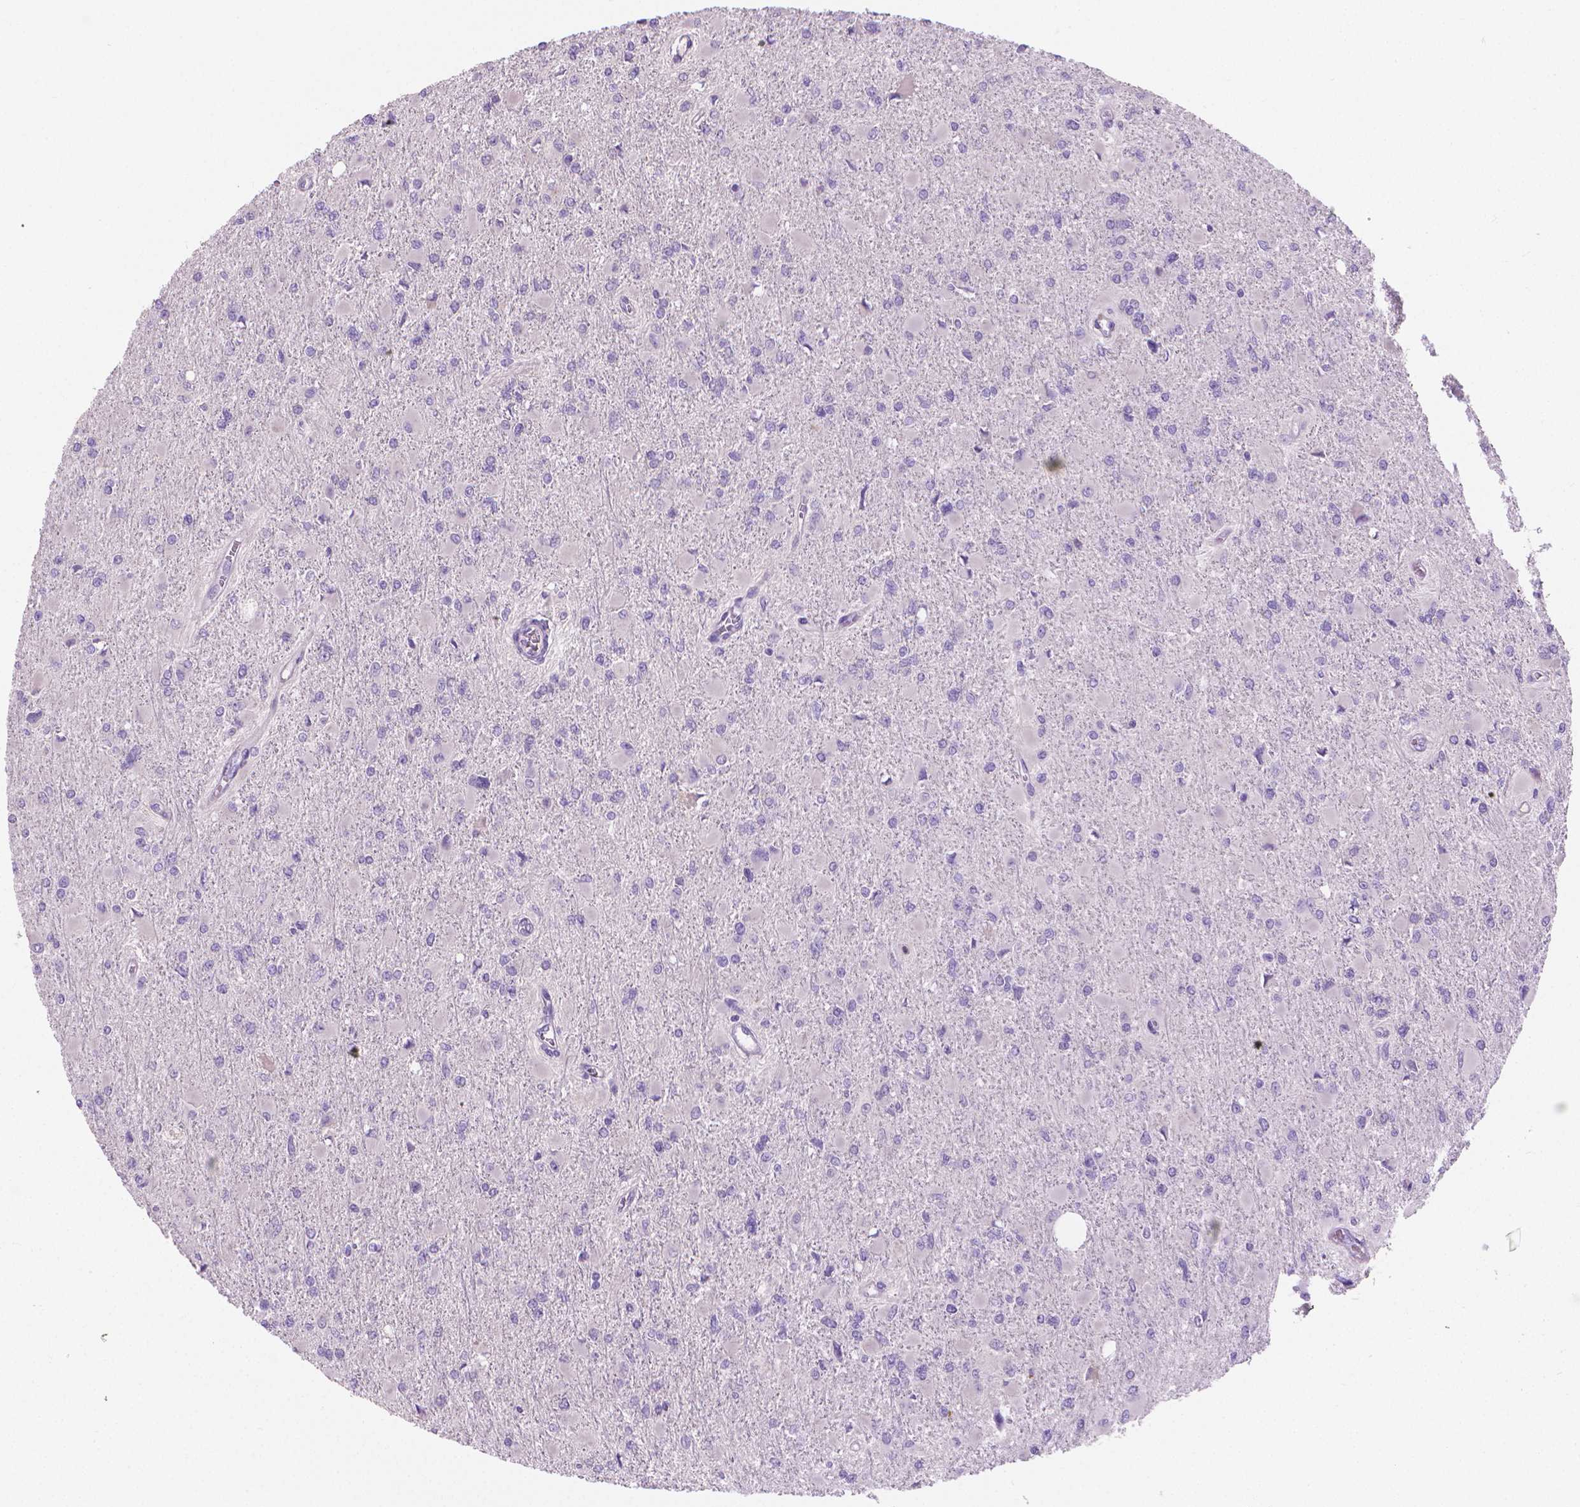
{"staining": {"intensity": "negative", "quantity": "none", "location": "none"}, "tissue": "glioma", "cell_type": "Tumor cells", "image_type": "cancer", "snomed": [{"axis": "morphology", "description": "Glioma, malignant, High grade"}, {"axis": "topography", "description": "Cerebral cortex"}], "caption": "This is a image of IHC staining of malignant glioma (high-grade), which shows no positivity in tumor cells.", "gene": "CABCOCO1", "patient": {"sex": "female", "age": 36}}